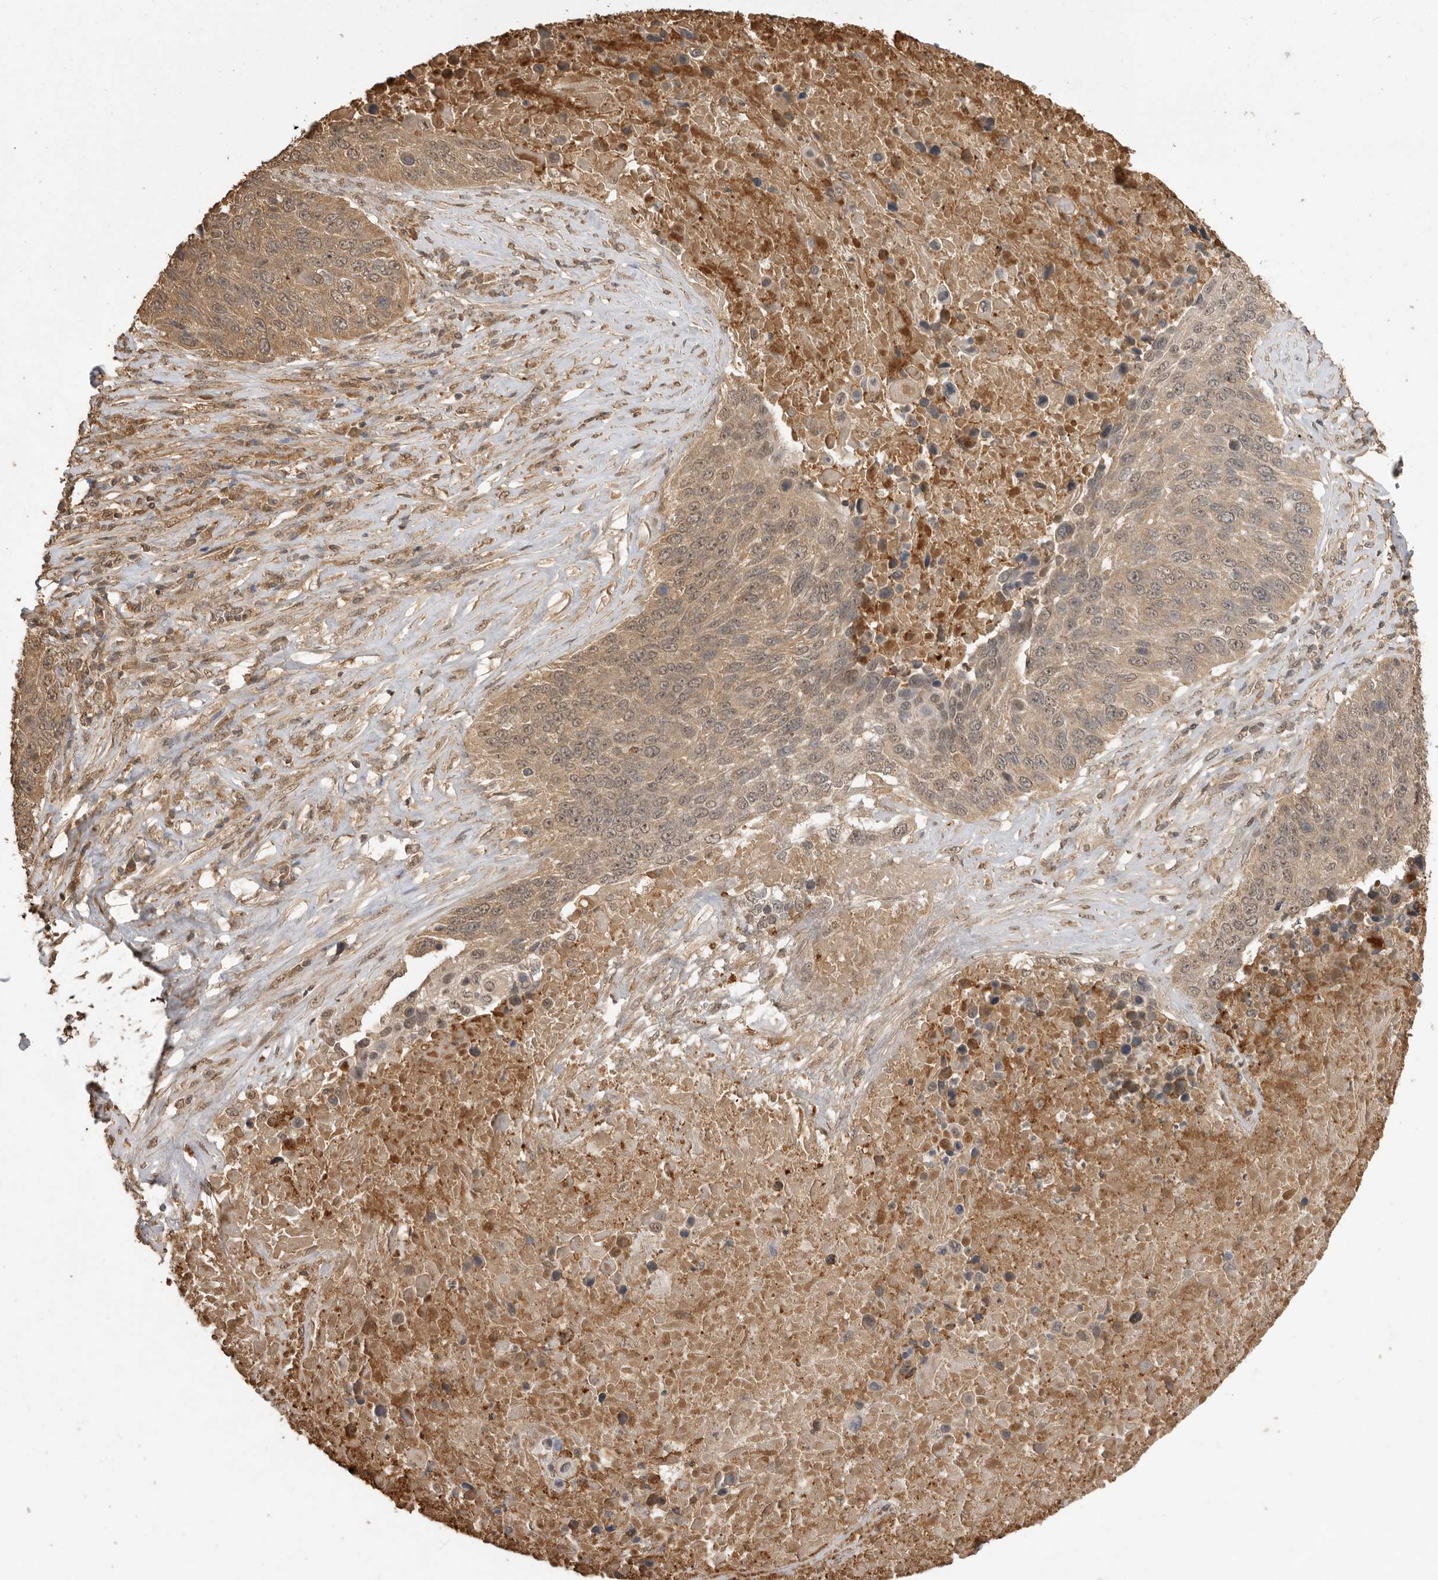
{"staining": {"intensity": "weak", "quantity": ">75%", "location": "cytoplasmic/membranous,nuclear"}, "tissue": "lung cancer", "cell_type": "Tumor cells", "image_type": "cancer", "snomed": [{"axis": "morphology", "description": "Squamous cell carcinoma, NOS"}, {"axis": "topography", "description": "Lung"}], "caption": "Human lung cancer (squamous cell carcinoma) stained for a protein (brown) exhibits weak cytoplasmic/membranous and nuclear positive expression in about >75% of tumor cells.", "gene": "JAG2", "patient": {"sex": "male", "age": 66}}